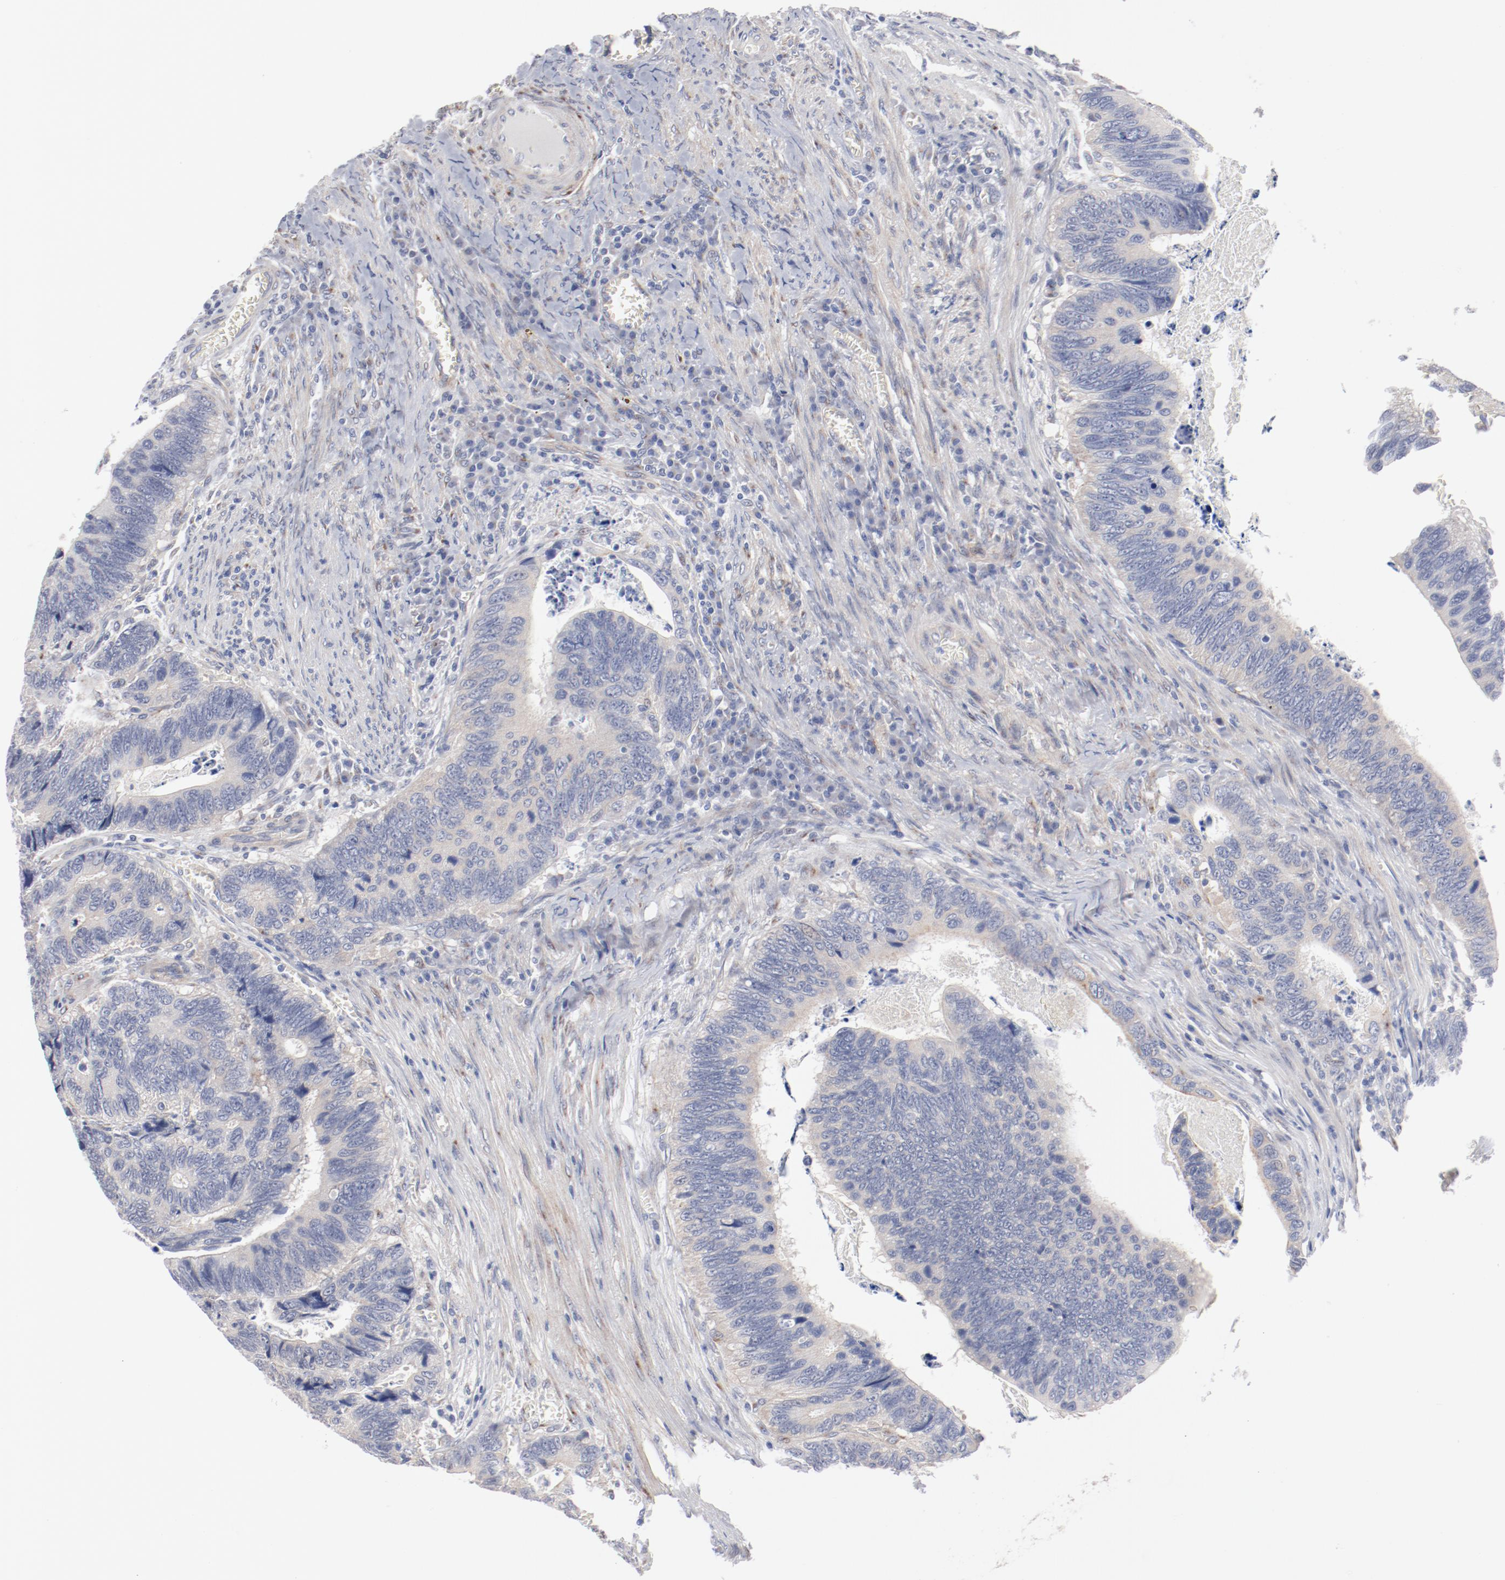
{"staining": {"intensity": "negative", "quantity": "none", "location": "none"}, "tissue": "colorectal cancer", "cell_type": "Tumor cells", "image_type": "cancer", "snomed": [{"axis": "morphology", "description": "Adenocarcinoma, NOS"}, {"axis": "topography", "description": "Colon"}], "caption": "Immunohistochemistry photomicrograph of human colorectal cancer (adenocarcinoma) stained for a protein (brown), which reveals no expression in tumor cells.", "gene": "GPR143", "patient": {"sex": "male", "age": 72}}